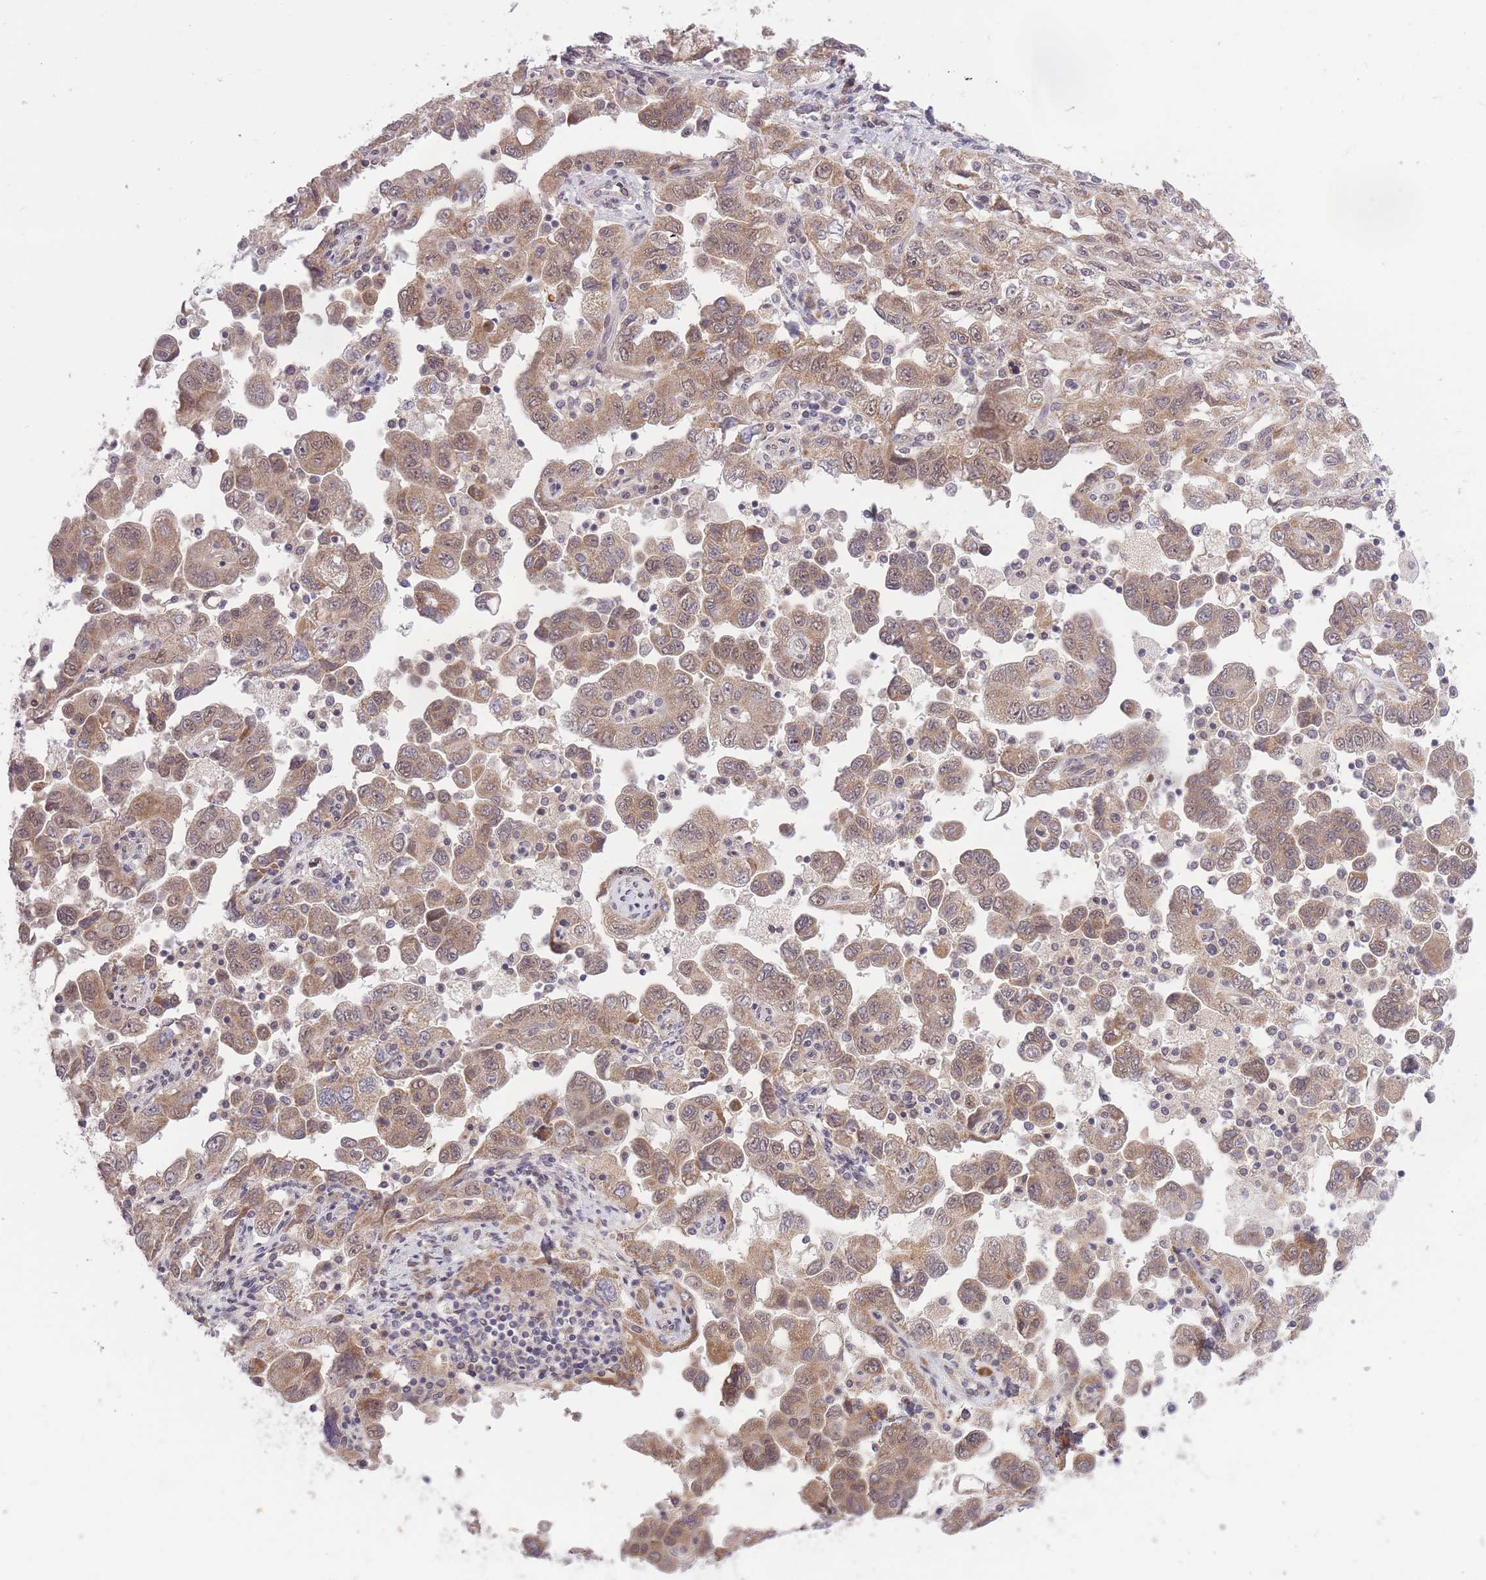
{"staining": {"intensity": "weak", "quantity": ">75%", "location": "cytoplasmic/membranous"}, "tissue": "ovarian cancer", "cell_type": "Tumor cells", "image_type": "cancer", "snomed": [{"axis": "morphology", "description": "Carcinoma, NOS"}, {"axis": "morphology", "description": "Cystadenocarcinoma, serous, NOS"}, {"axis": "topography", "description": "Ovary"}], "caption": "Ovarian cancer stained with immunohistochemistry reveals weak cytoplasmic/membranous expression in approximately >75% of tumor cells. (DAB = brown stain, brightfield microscopy at high magnification).", "gene": "ELOA2", "patient": {"sex": "female", "age": 69}}